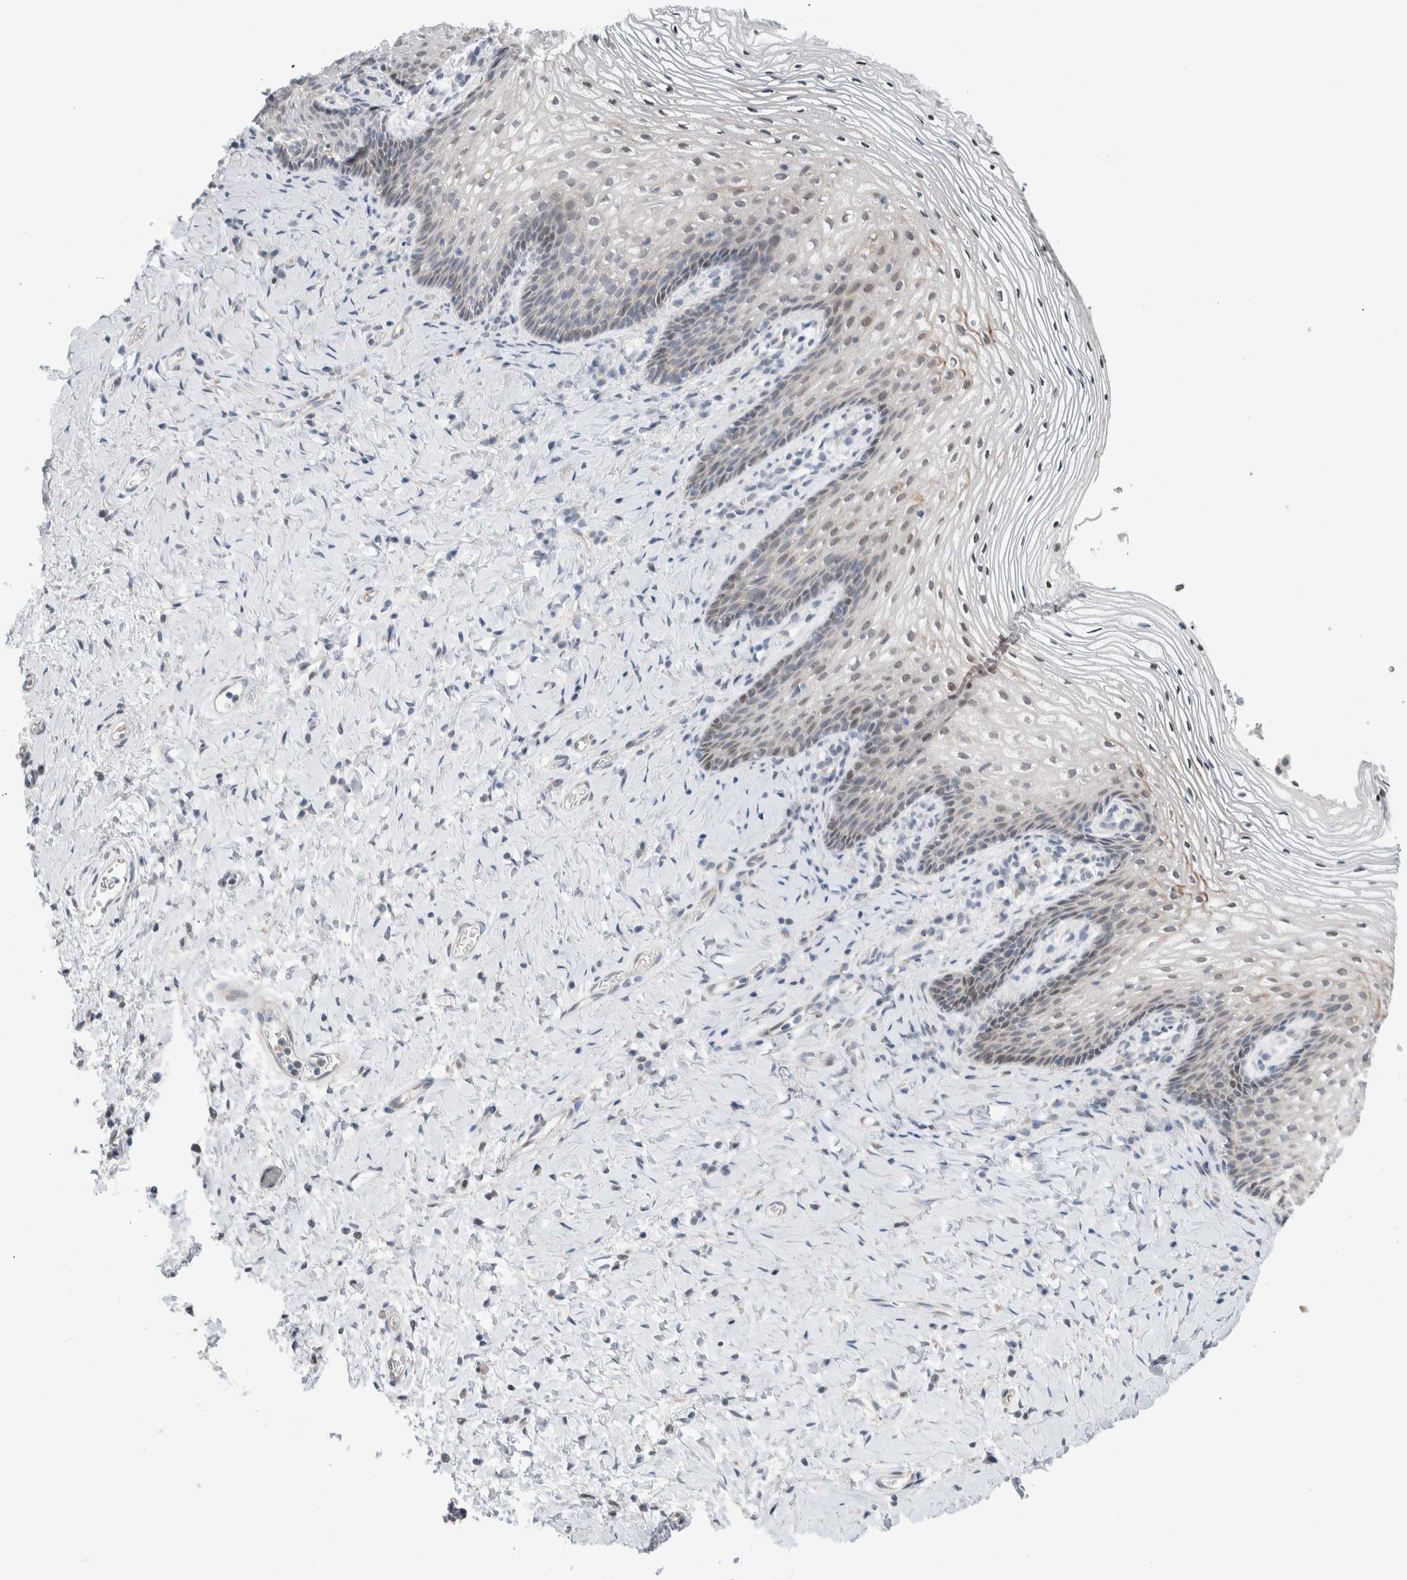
{"staining": {"intensity": "weak", "quantity": "25%-75%", "location": "cytoplasmic/membranous"}, "tissue": "vagina", "cell_type": "Squamous epithelial cells", "image_type": "normal", "snomed": [{"axis": "morphology", "description": "Normal tissue, NOS"}, {"axis": "topography", "description": "Vagina"}], "caption": "Immunohistochemical staining of benign vagina displays weak cytoplasmic/membranous protein expression in about 25%-75% of squamous epithelial cells. (DAB (3,3'-diaminobenzidine) IHC with brightfield microscopy, high magnification).", "gene": "NEUROD1", "patient": {"sex": "female", "age": 60}}